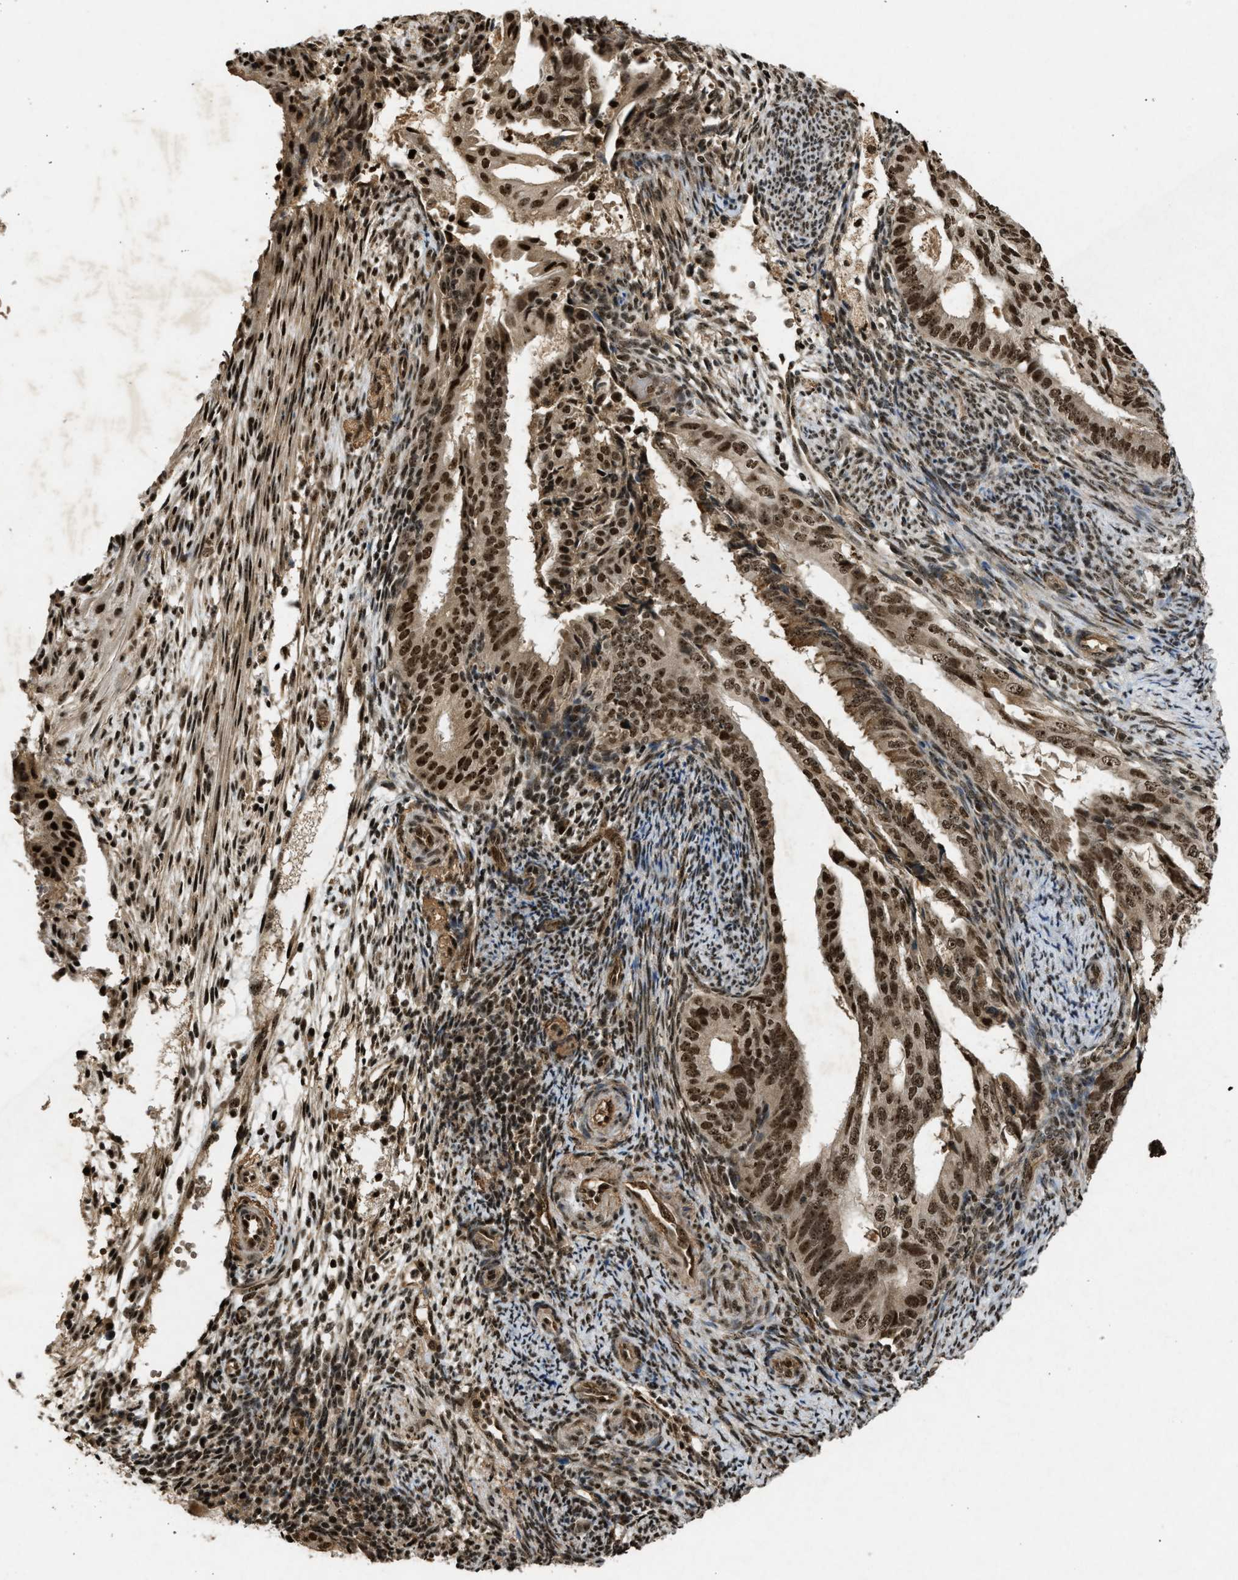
{"staining": {"intensity": "strong", "quantity": ">75%", "location": "cytoplasmic/membranous,nuclear"}, "tissue": "endometrial cancer", "cell_type": "Tumor cells", "image_type": "cancer", "snomed": [{"axis": "morphology", "description": "Adenocarcinoma, NOS"}, {"axis": "topography", "description": "Endometrium"}], "caption": "A photomicrograph showing strong cytoplasmic/membranous and nuclear positivity in approximately >75% of tumor cells in endometrial cancer (adenocarcinoma), as visualized by brown immunohistochemical staining.", "gene": "TFDP2", "patient": {"sex": "female", "age": 58}}